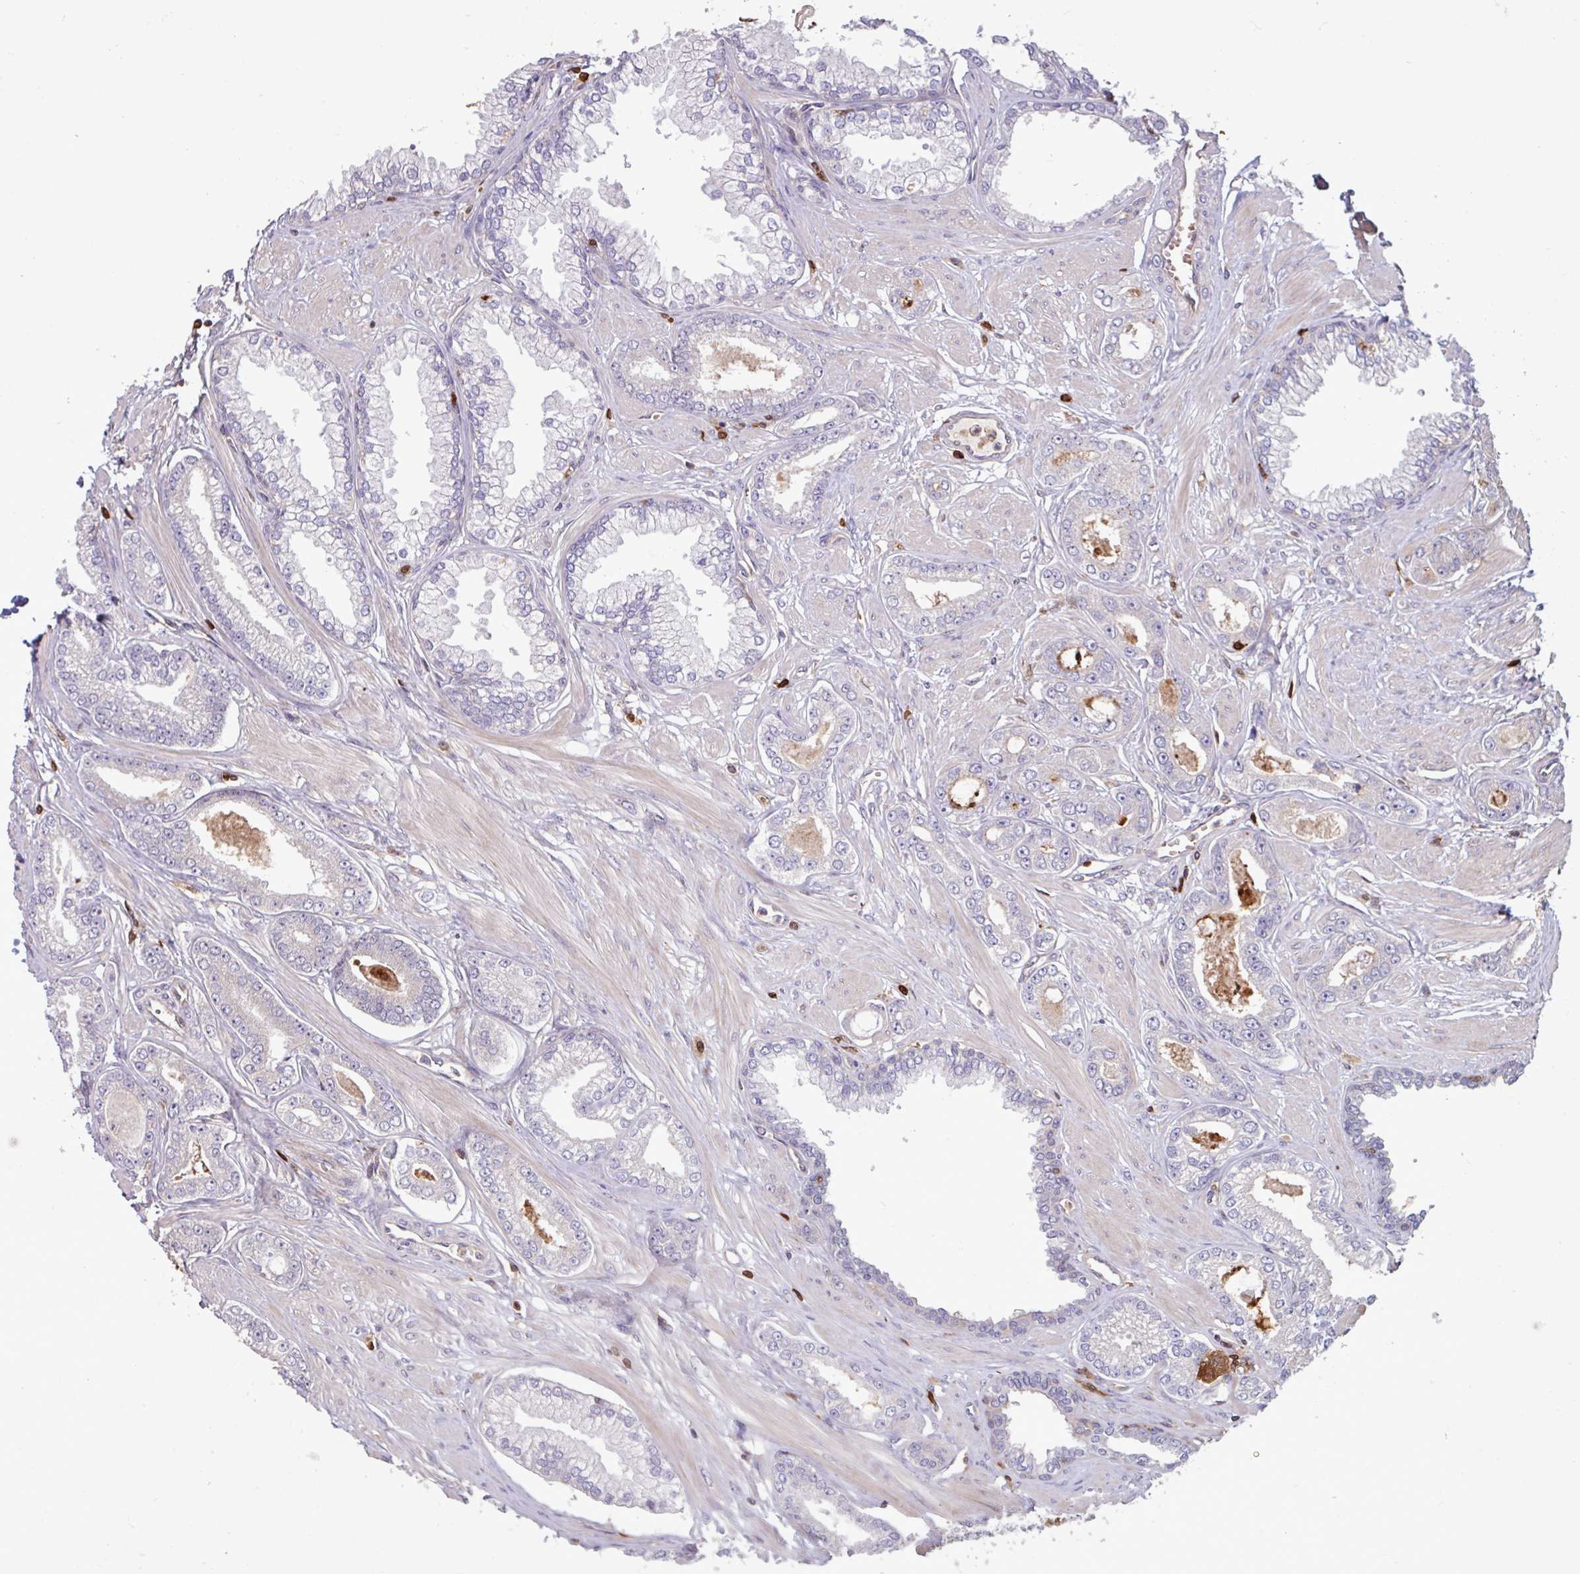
{"staining": {"intensity": "negative", "quantity": "none", "location": "none"}, "tissue": "prostate cancer", "cell_type": "Tumor cells", "image_type": "cancer", "snomed": [{"axis": "morphology", "description": "Adenocarcinoma, Low grade"}, {"axis": "topography", "description": "Prostate"}], "caption": "Protein analysis of prostate cancer demonstrates no significant staining in tumor cells.", "gene": "SEC61G", "patient": {"sex": "male", "age": 60}}